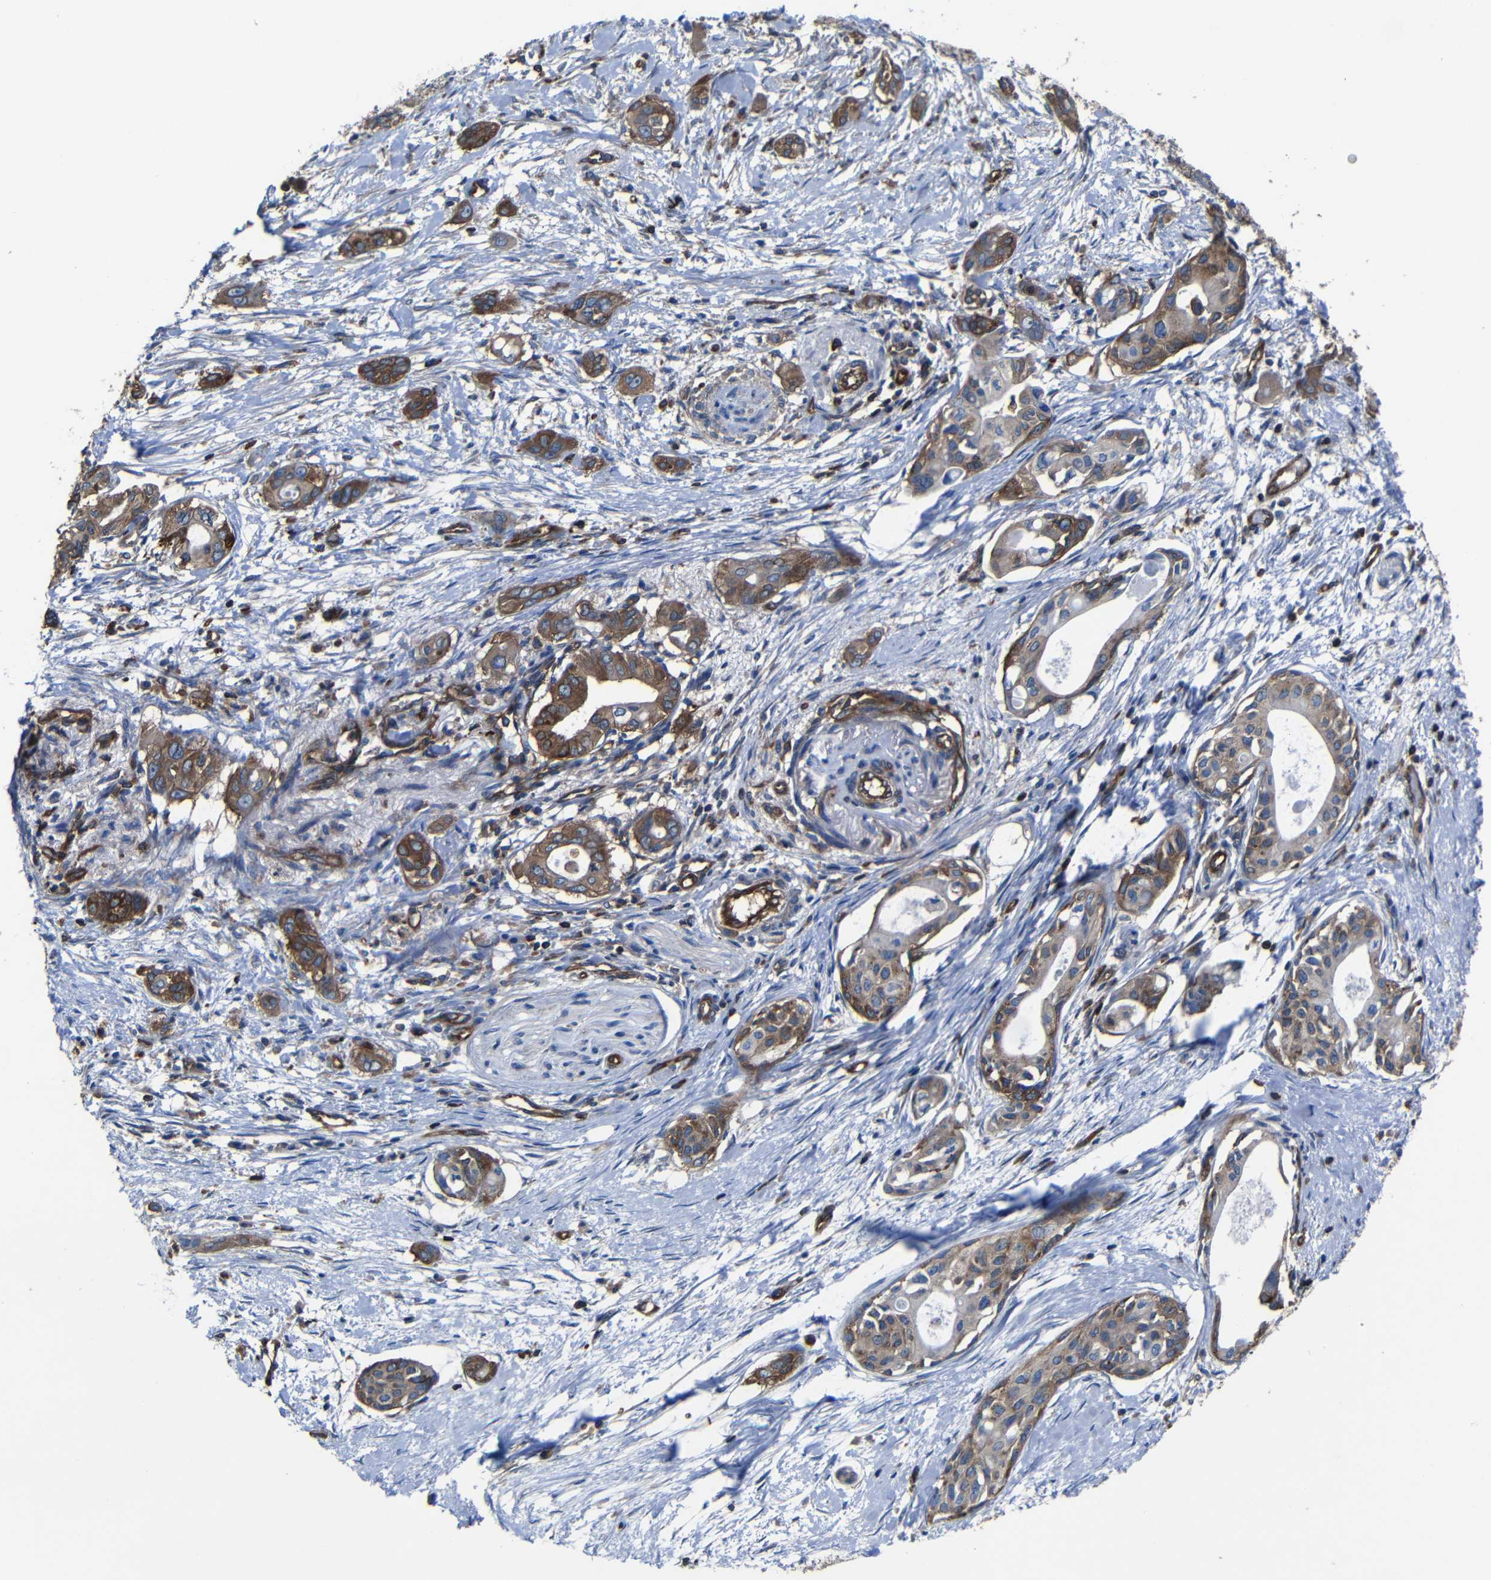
{"staining": {"intensity": "strong", "quantity": ">75%", "location": "cytoplasmic/membranous"}, "tissue": "pancreatic cancer", "cell_type": "Tumor cells", "image_type": "cancer", "snomed": [{"axis": "morphology", "description": "Adenocarcinoma, NOS"}, {"axis": "topography", "description": "Pancreas"}], "caption": "A photomicrograph of human adenocarcinoma (pancreatic) stained for a protein exhibits strong cytoplasmic/membranous brown staining in tumor cells. The staining is performed using DAB (3,3'-diaminobenzidine) brown chromogen to label protein expression. The nuclei are counter-stained blue using hematoxylin.", "gene": "ARHGEF1", "patient": {"sex": "female", "age": 60}}